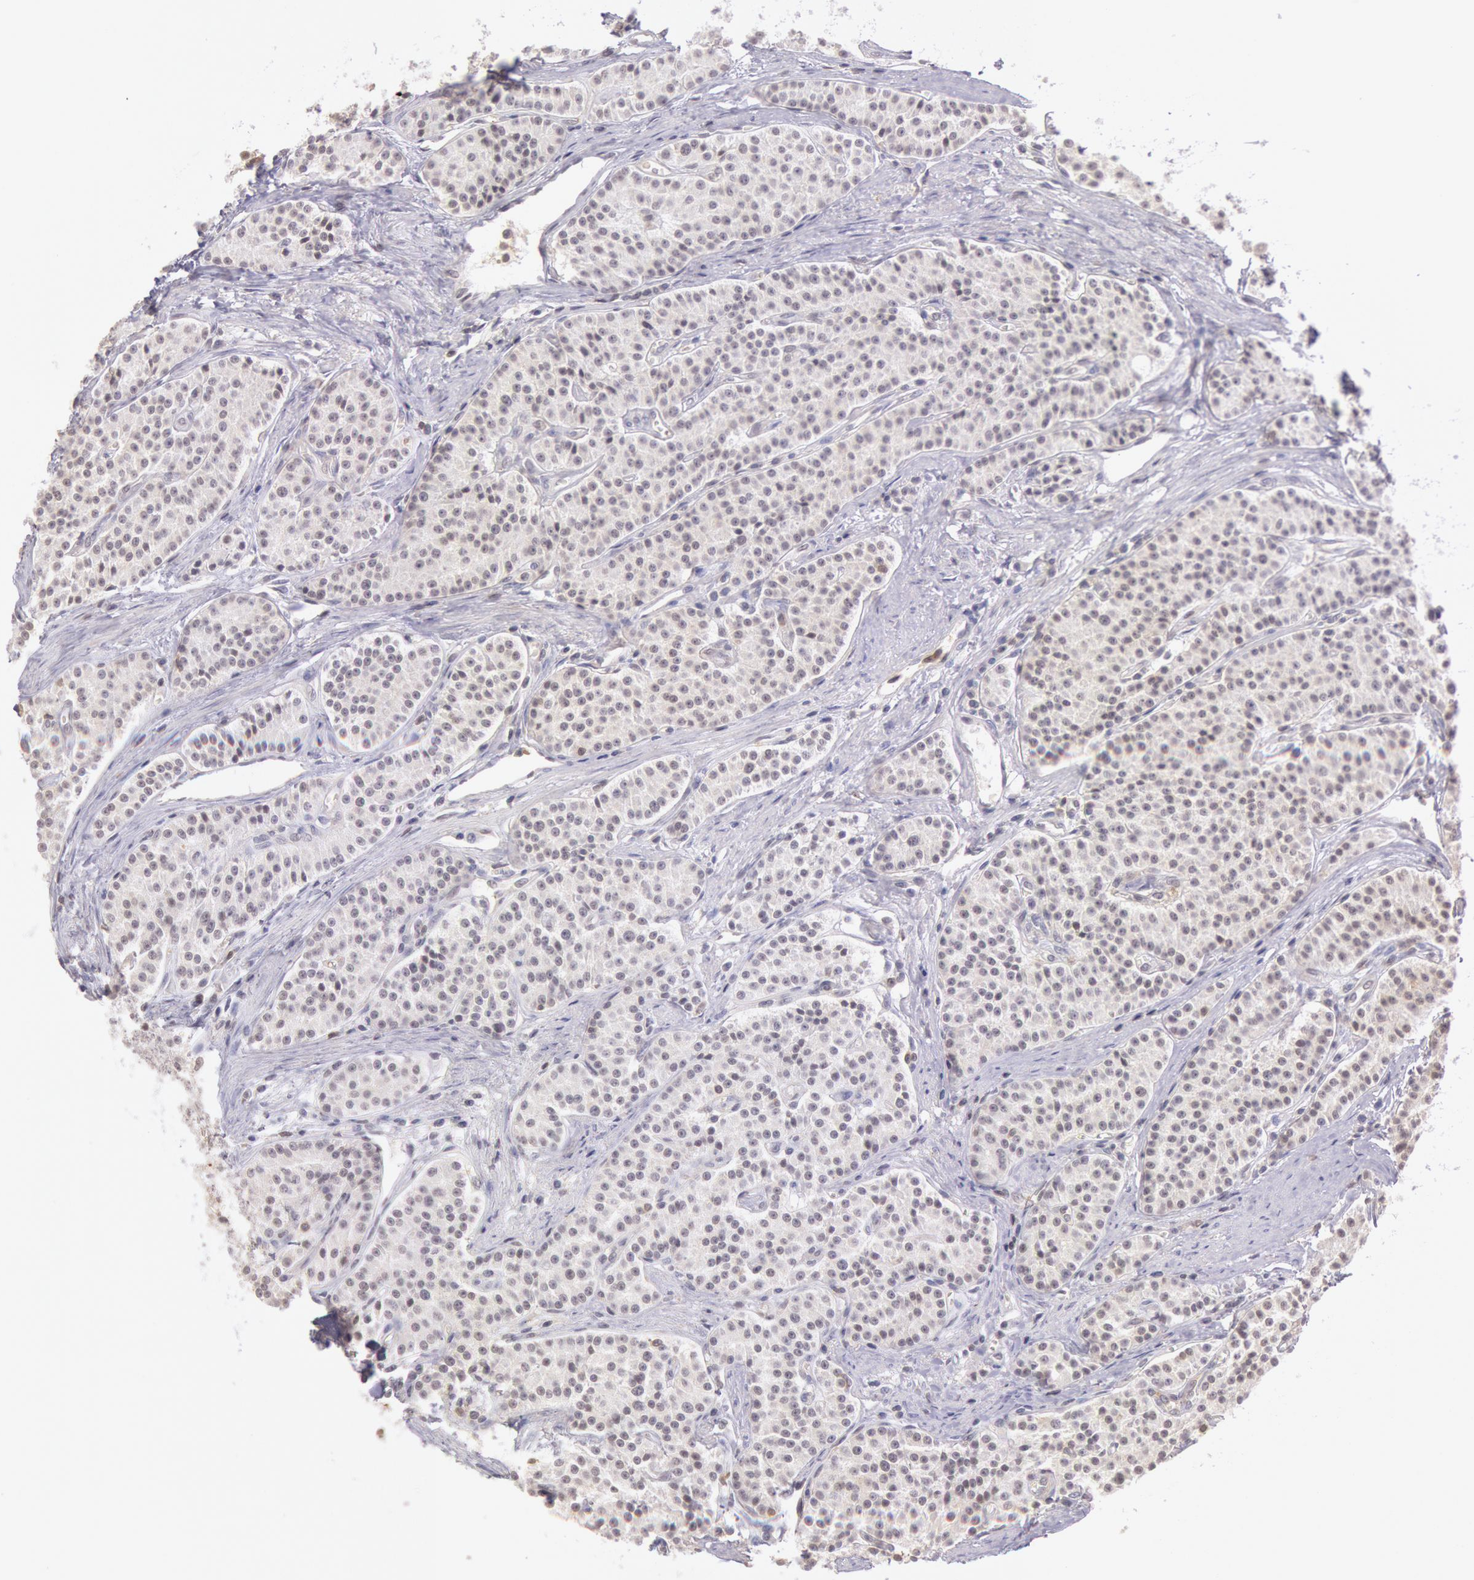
{"staining": {"intensity": "negative", "quantity": "none", "location": "none"}, "tissue": "carcinoid", "cell_type": "Tumor cells", "image_type": "cancer", "snomed": [{"axis": "morphology", "description": "Carcinoid, malignant, NOS"}, {"axis": "topography", "description": "Stomach"}], "caption": "High magnification brightfield microscopy of carcinoid stained with DAB (brown) and counterstained with hematoxylin (blue): tumor cells show no significant expression. (Immunohistochemistry, brightfield microscopy, high magnification).", "gene": "HIF1A", "patient": {"sex": "female", "age": 76}}